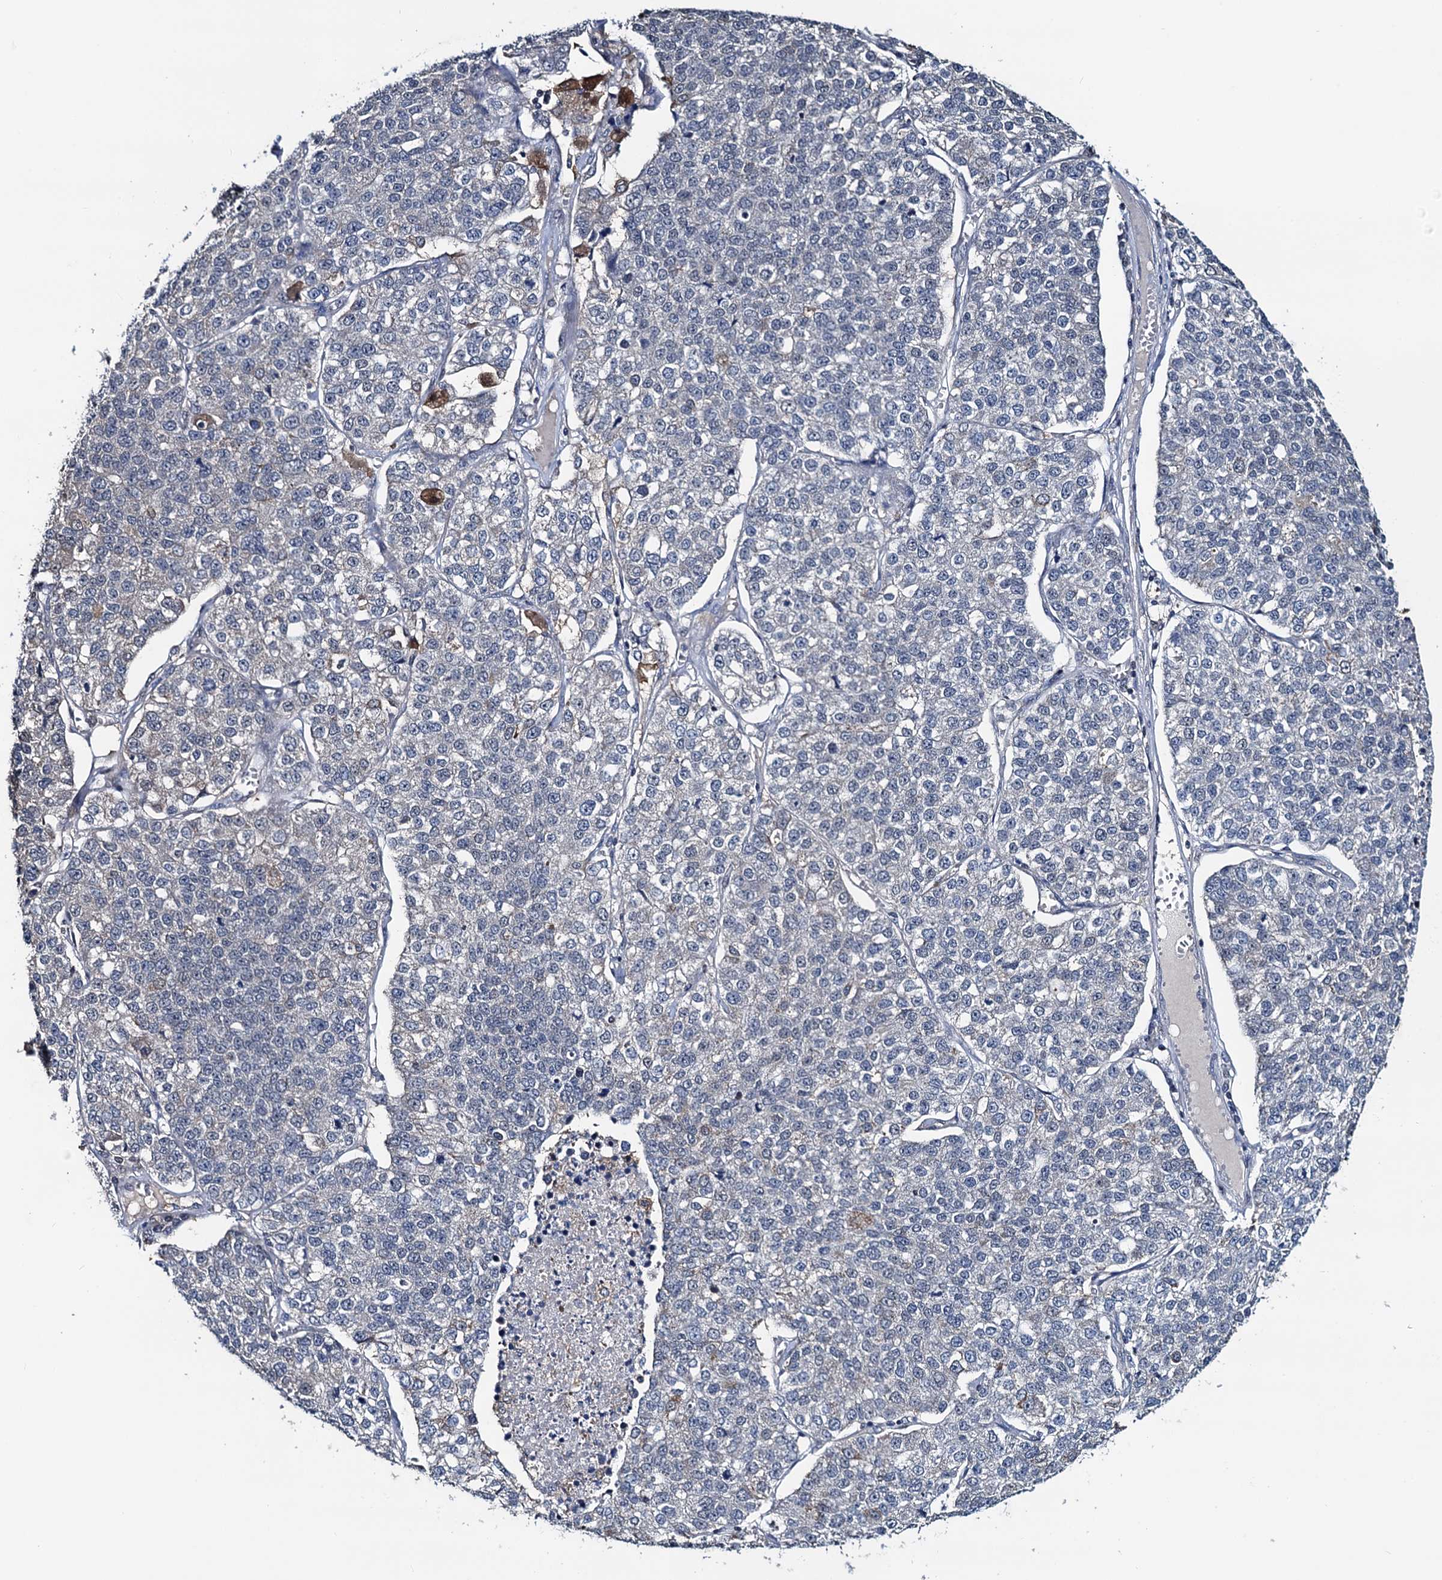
{"staining": {"intensity": "negative", "quantity": "none", "location": "none"}, "tissue": "lung cancer", "cell_type": "Tumor cells", "image_type": "cancer", "snomed": [{"axis": "morphology", "description": "Adenocarcinoma, NOS"}, {"axis": "topography", "description": "Lung"}], "caption": "The histopathology image exhibits no staining of tumor cells in lung cancer.", "gene": "RTKN2", "patient": {"sex": "male", "age": 49}}